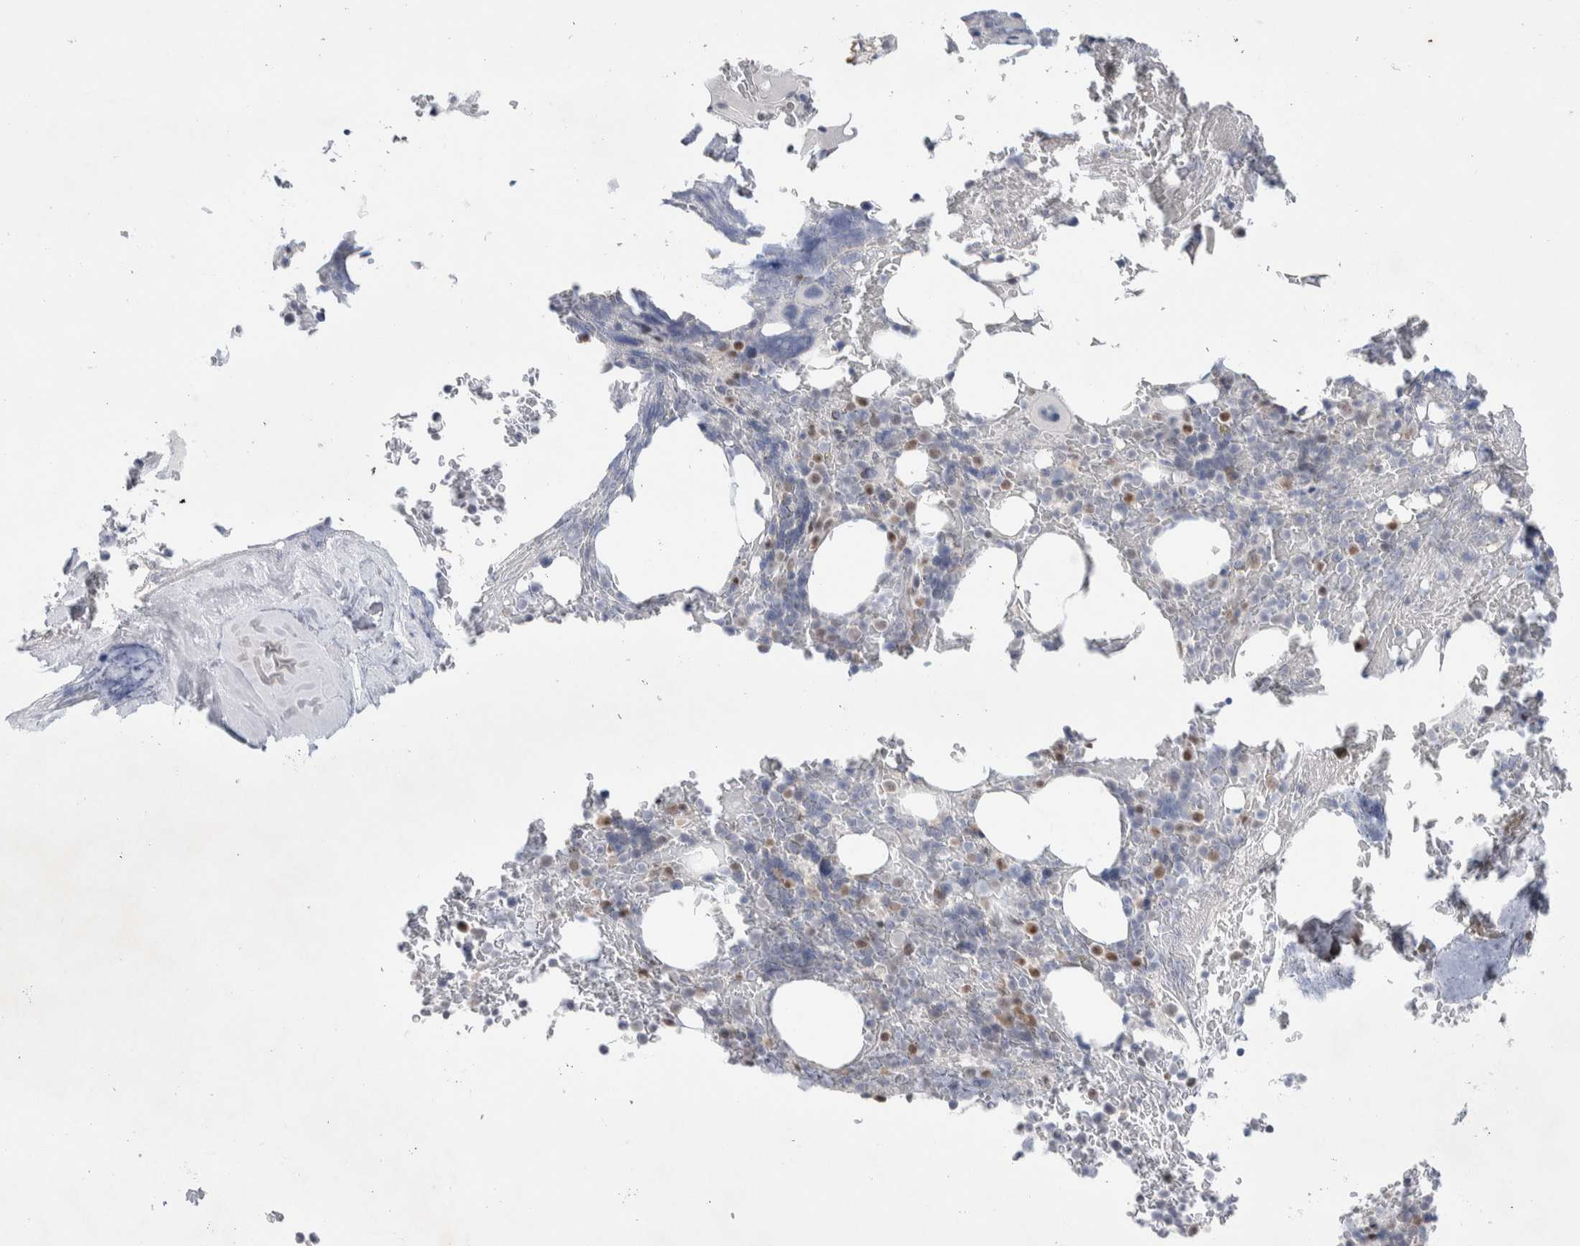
{"staining": {"intensity": "moderate", "quantity": "<25%", "location": "nuclear"}, "tissue": "bone marrow", "cell_type": "Hematopoietic cells", "image_type": "normal", "snomed": [{"axis": "morphology", "description": "Normal tissue, NOS"}, {"axis": "topography", "description": "Bone marrow"}], "caption": "Bone marrow stained with DAB (3,3'-diaminobenzidine) immunohistochemistry shows low levels of moderate nuclear expression in about <25% of hematopoietic cells. (brown staining indicates protein expression, while blue staining denotes nuclei).", "gene": "PRMT1", "patient": {"sex": "female", "age": 66}}